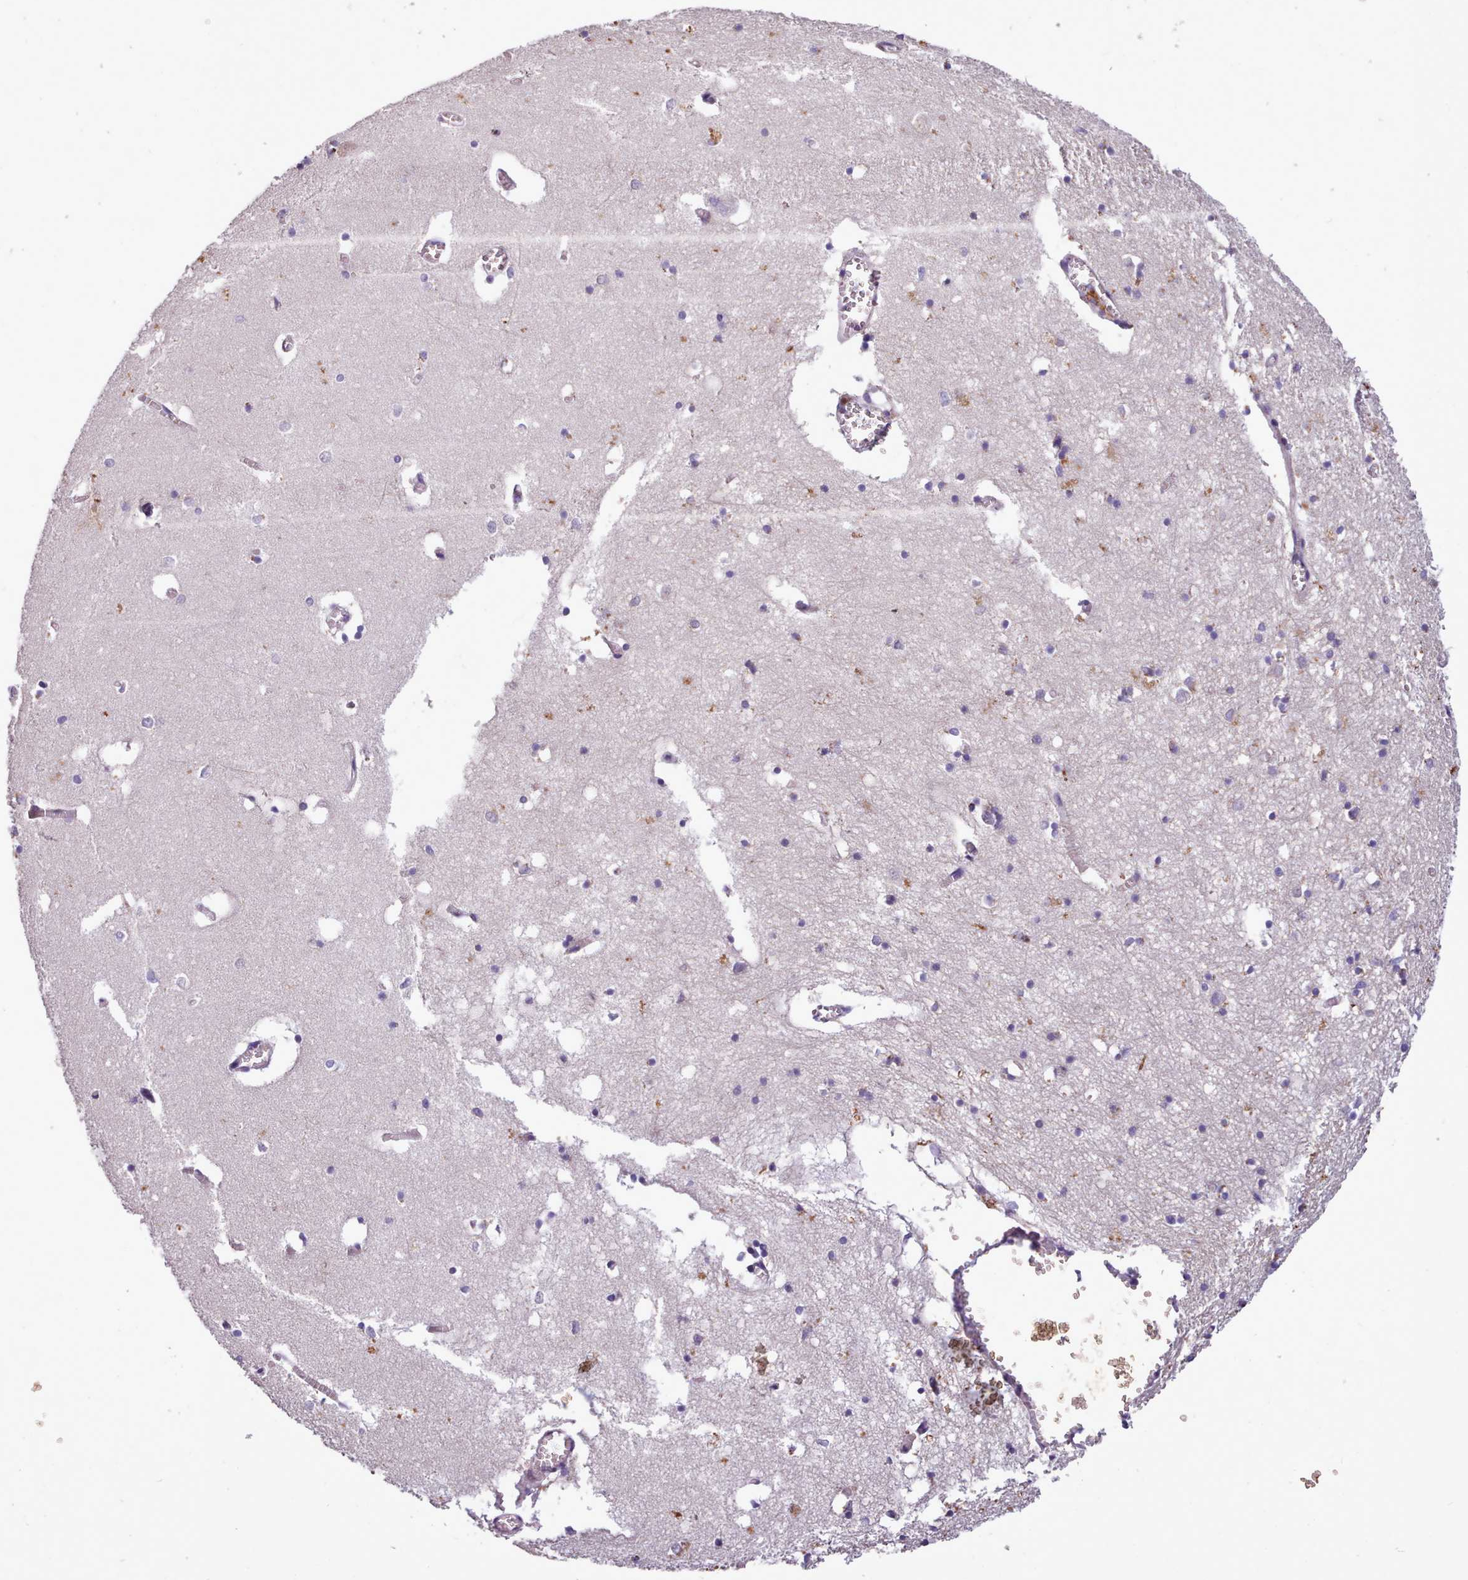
{"staining": {"intensity": "negative", "quantity": "none", "location": "none"}, "tissue": "hippocampus", "cell_type": "Glial cells", "image_type": "normal", "snomed": [{"axis": "morphology", "description": "Normal tissue, NOS"}, {"axis": "topography", "description": "Hippocampus"}], "caption": "Immunohistochemical staining of unremarkable hippocampus reveals no significant staining in glial cells.", "gene": "ZNF607", "patient": {"sex": "male", "age": 70}}